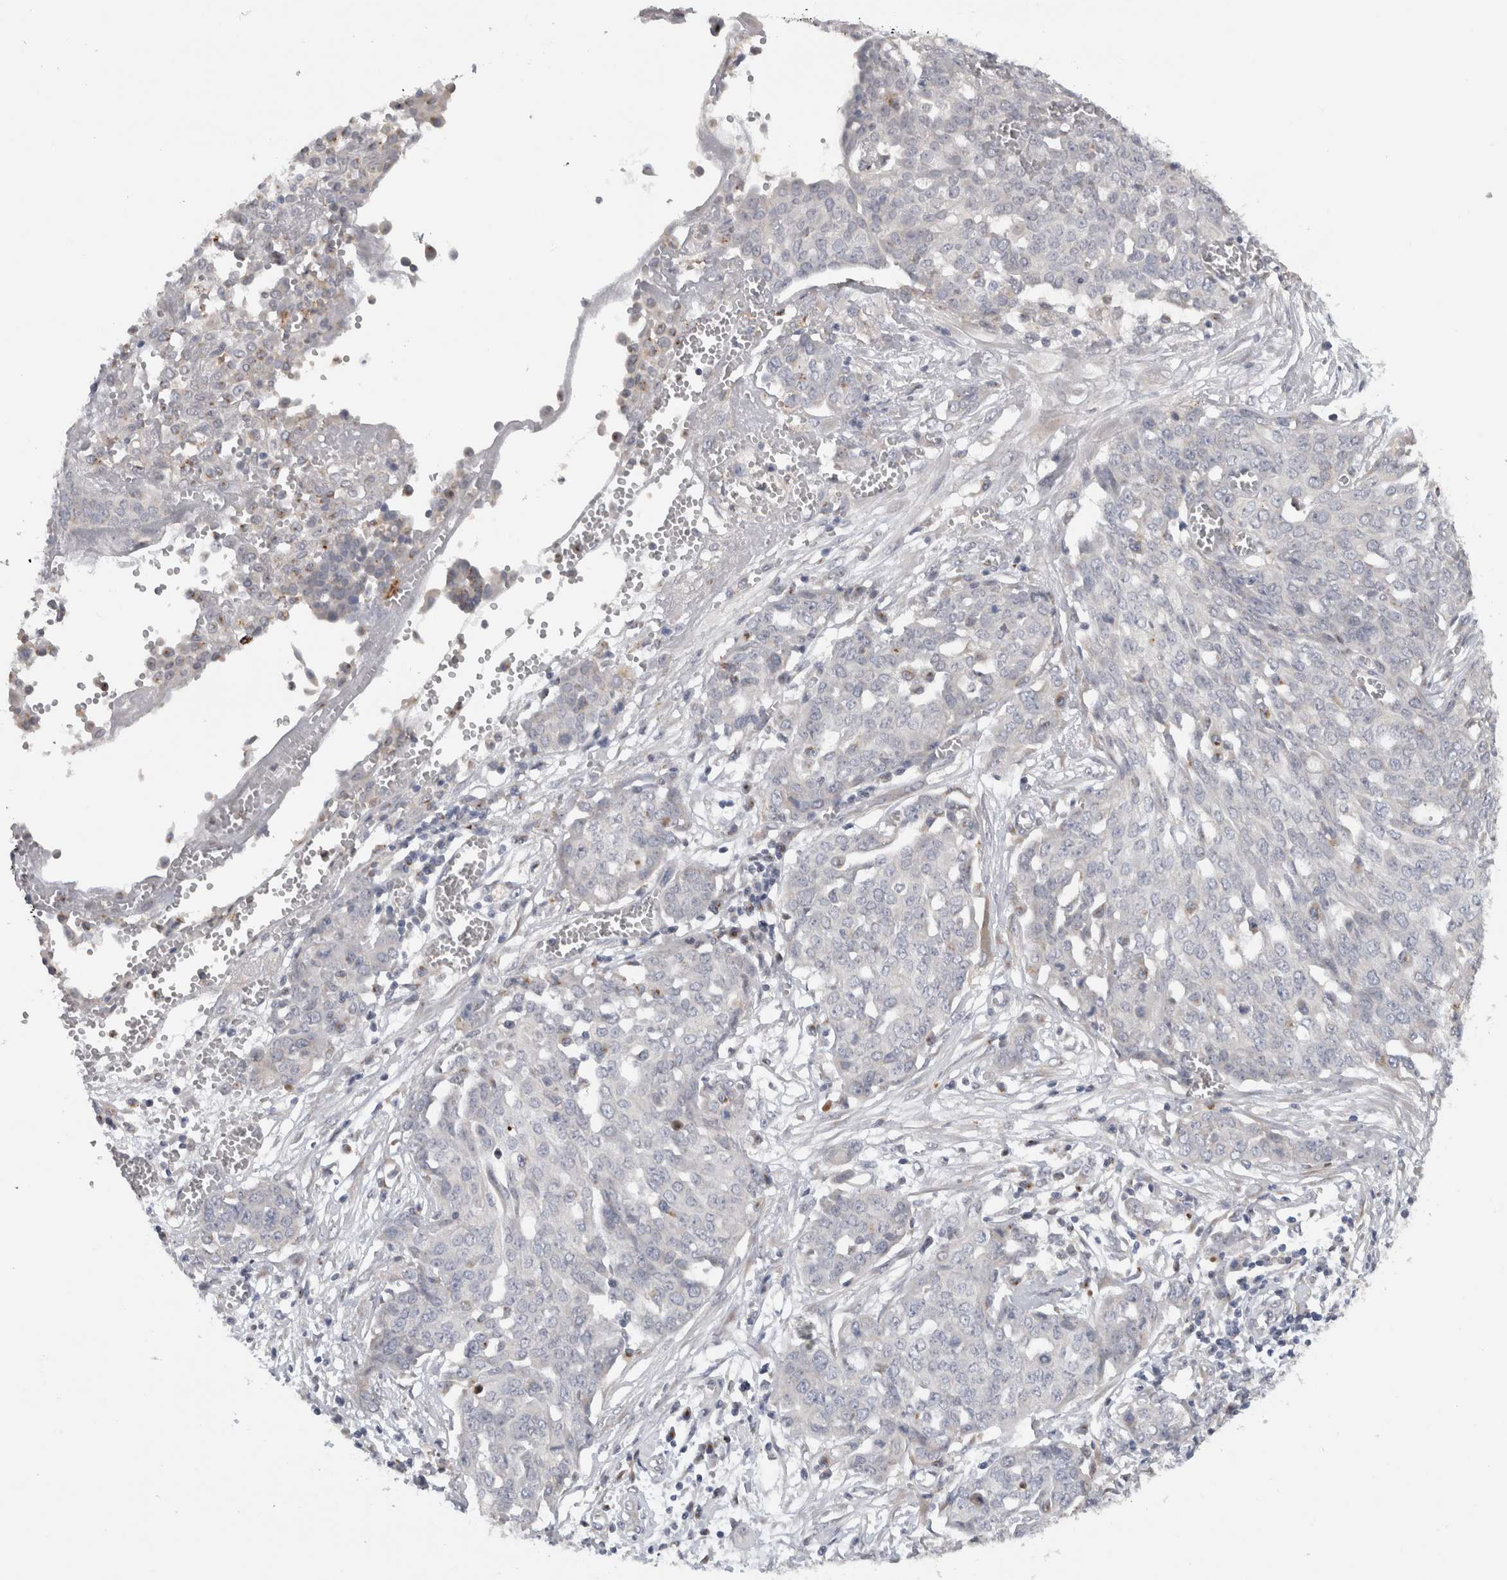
{"staining": {"intensity": "negative", "quantity": "none", "location": "none"}, "tissue": "ovarian cancer", "cell_type": "Tumor cells", "image_type": "cancer", "snomed": [{"axis": "morphology", "description": "Cystadenocarcinoma, serous, NOS"}, {"axis": "topography", "description": "Soft tissue"}, {"axis": "topography", "description": "Ovary"}], "caption": "The micrograph exhibits no staining of tumor cells in serous cystadenocarcinoma (ovarian). Nuclei are stained in blue.", "gene": "MGAT1", "patient": {"sex": "female", "age": 57}}